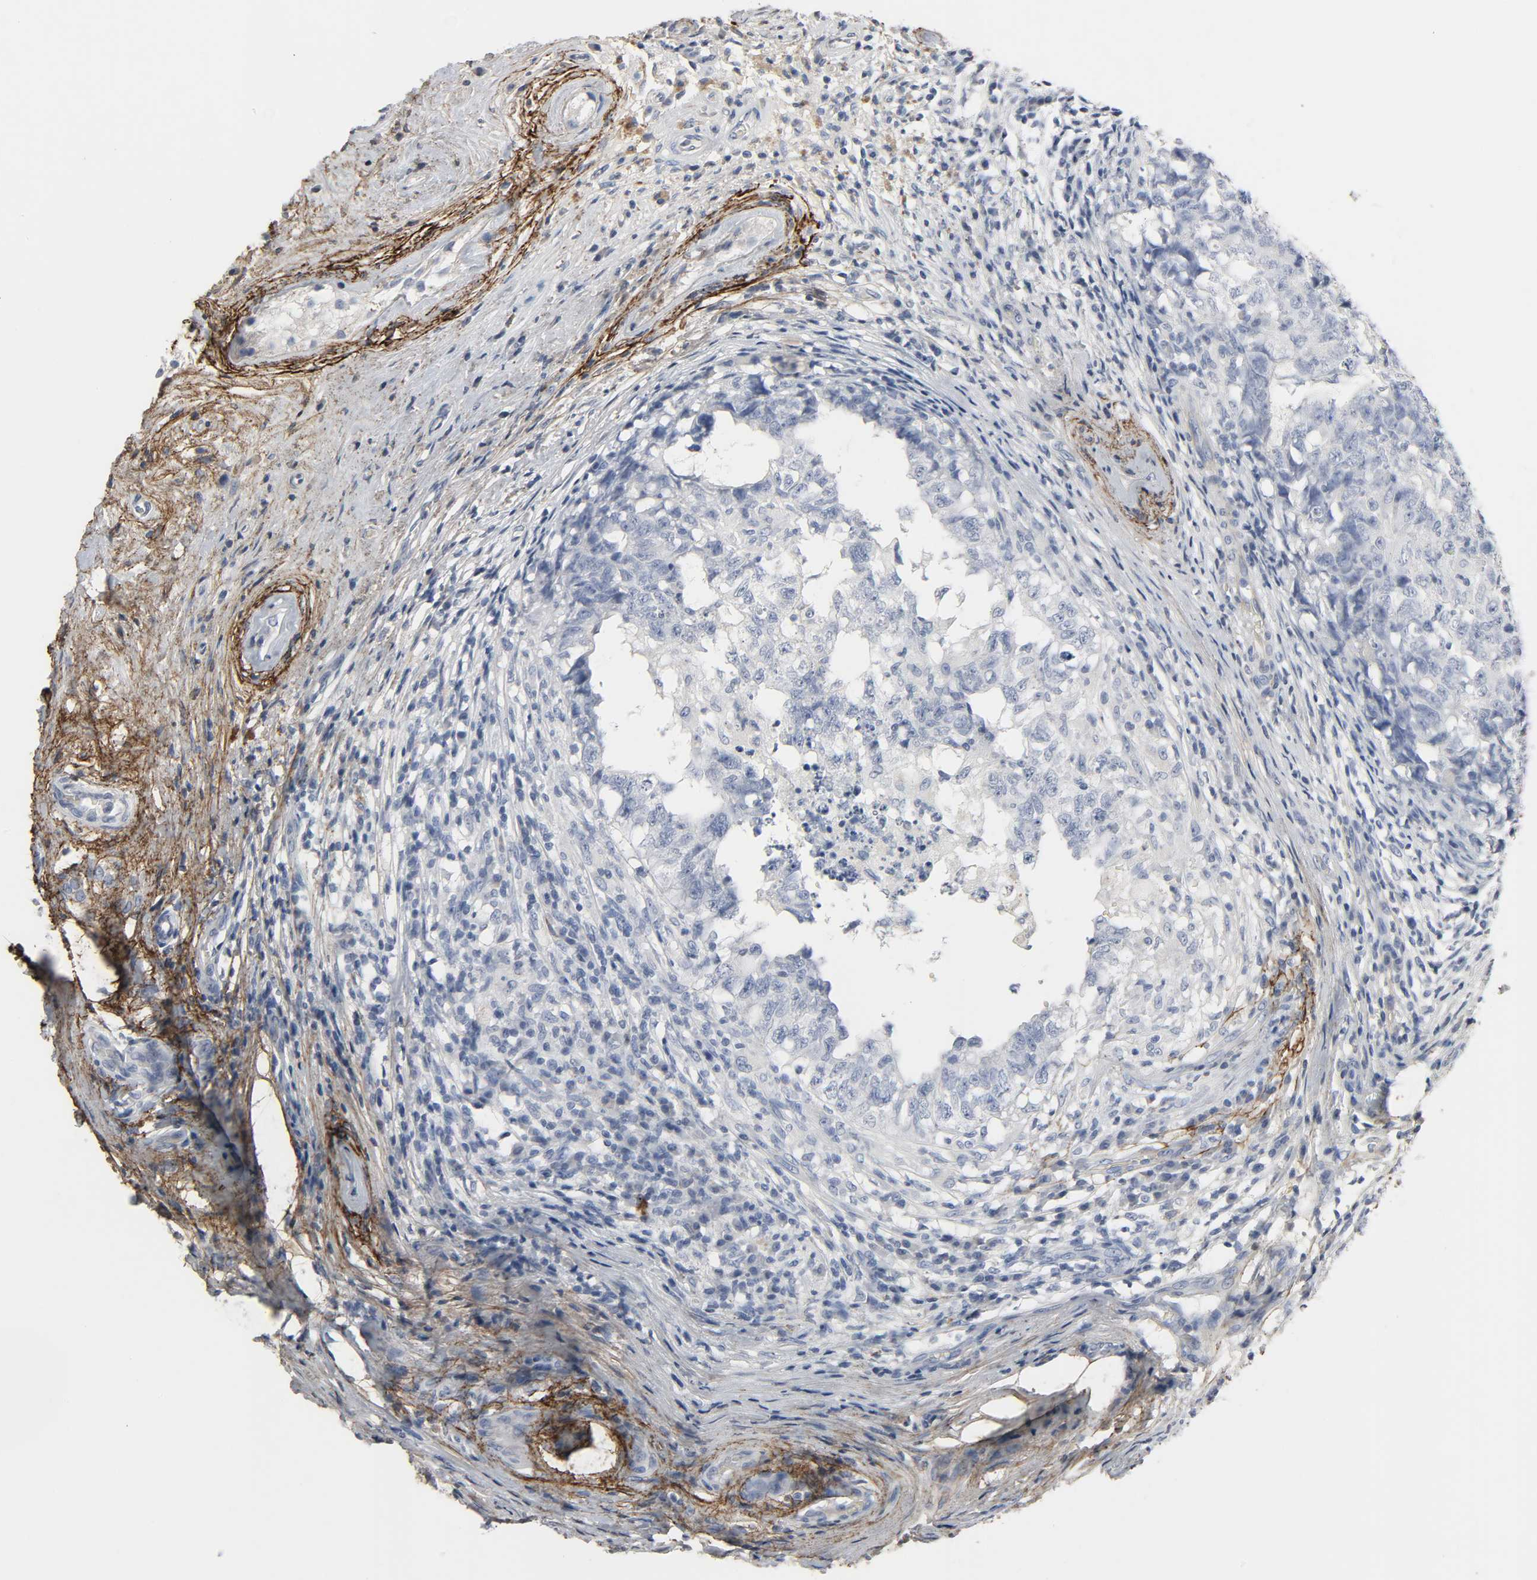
{"staining": {"intensity": "negative", "quantity": "none", "location": "none"}, "tissue": "testis cancer", "cell_type": "Tumor cells", "image_type": "cancer", "snomed": [{"axis": "morphology", "description": "Carcinoma, Embryonal, NOS"}, {"axis": "topography", "description": "Testis"}], "caption": "Embryonal carcinoma (testis) was stained to show a protein in brown. There is no significant positivity in tumor cells.", "gene": "FBLN5", "patient": {"sex": "male", "age": 21}}